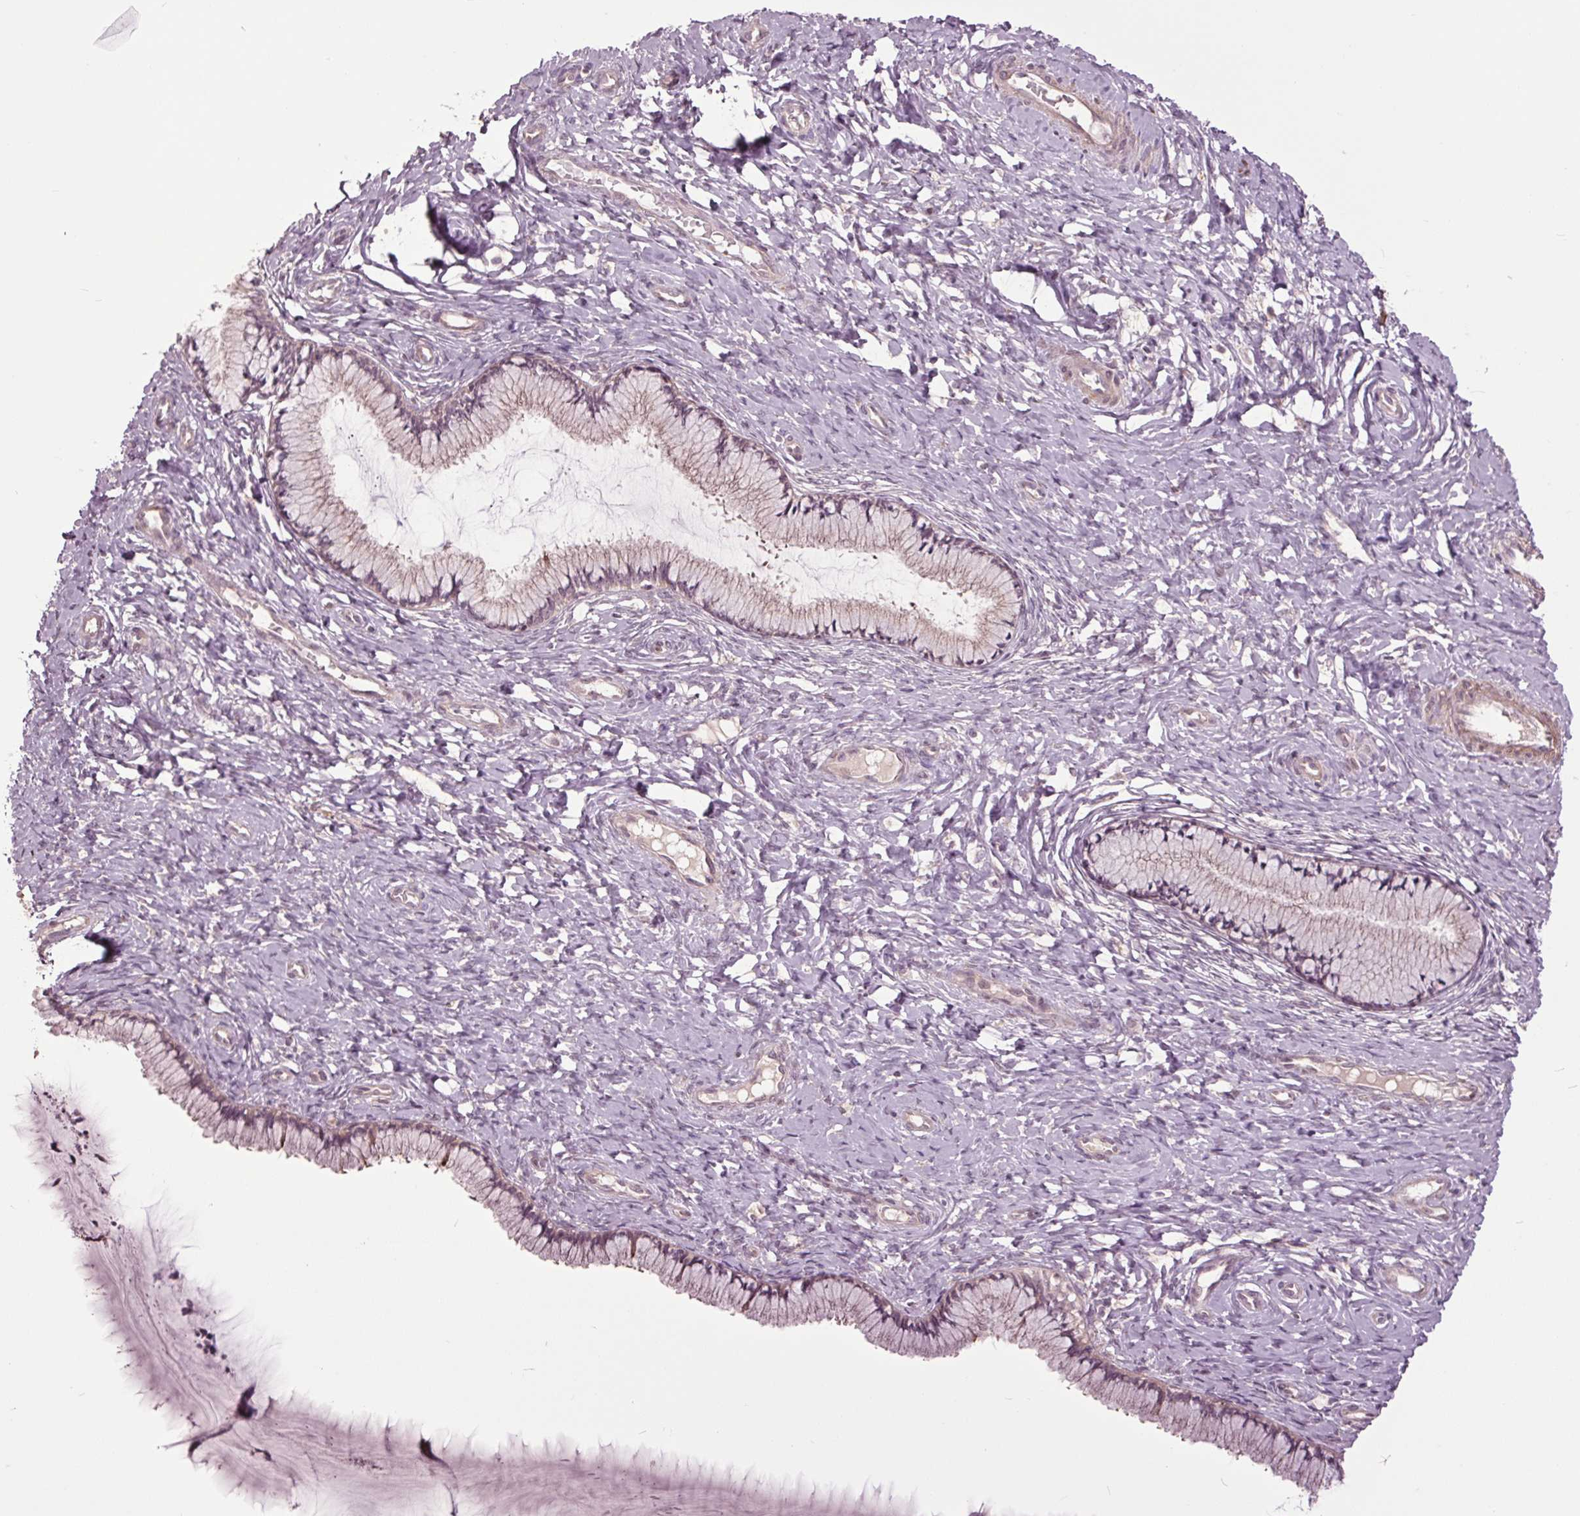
{"staining": {"intensity": "weak", "quantity": "<25%", "location": "cytoplasmic/membranous"}, "tissue": "cervix", "cell_type": "Glandular cells", "image_type": "normal", "snomed": [{"axis": "morphology", "description": "Normal tissue, NOS"}, {"axis": "topography", "description": "Cervix"}], "caption": "Immunohistochemistry of benign human cervix shows no positivity in glandular cells. (DAB (3,3'-diaminobenzidine) IHC, high magnification).", "gene": "HAUS5", "patient": {"sex": "female", "age": 37}}